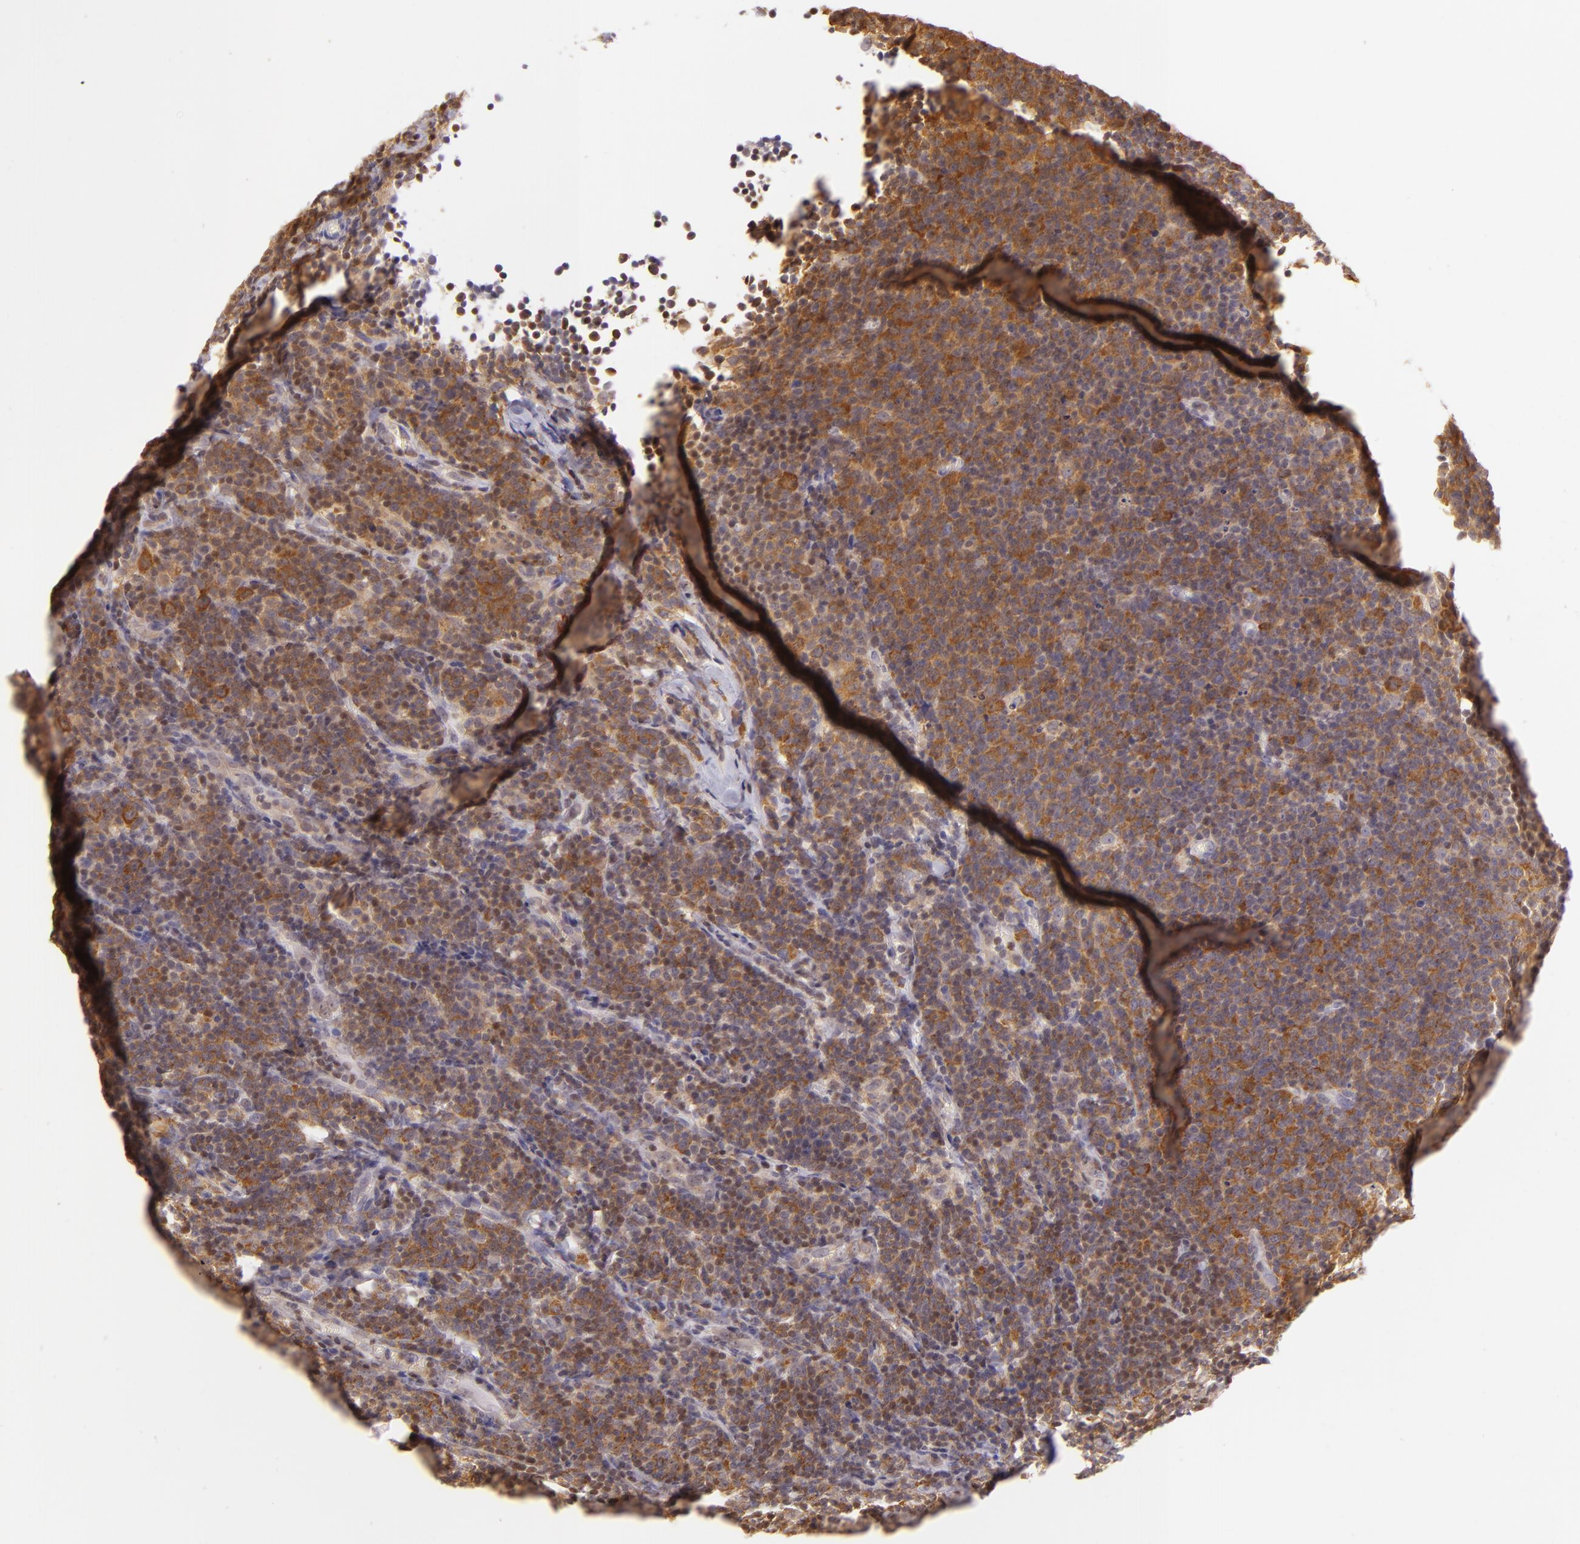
{"staining": {"intensity": "moderate", "quantity": "25%-75%", "location": "cytoplasmic/membranous"}, "tissue": "lymphoma", "cell_type": "Tumor cells", "image_type": "cancer", "snomed": [{"axis": "morphology", "description": "Malignant lymphoma, non-Hodgkin's type, Low grade"}, {"axis": "topography", "description": "Lymph node"}], "caption": "IHC (DAB (3,3'-diaminobenzidine)) staining of lymphoma reveals moderate cytoplasmic/membranous protein expression in about 25%-75% of tumor cells.", "gene": "IMPDH1", "patient": {"sex": "male", "age": 74}}